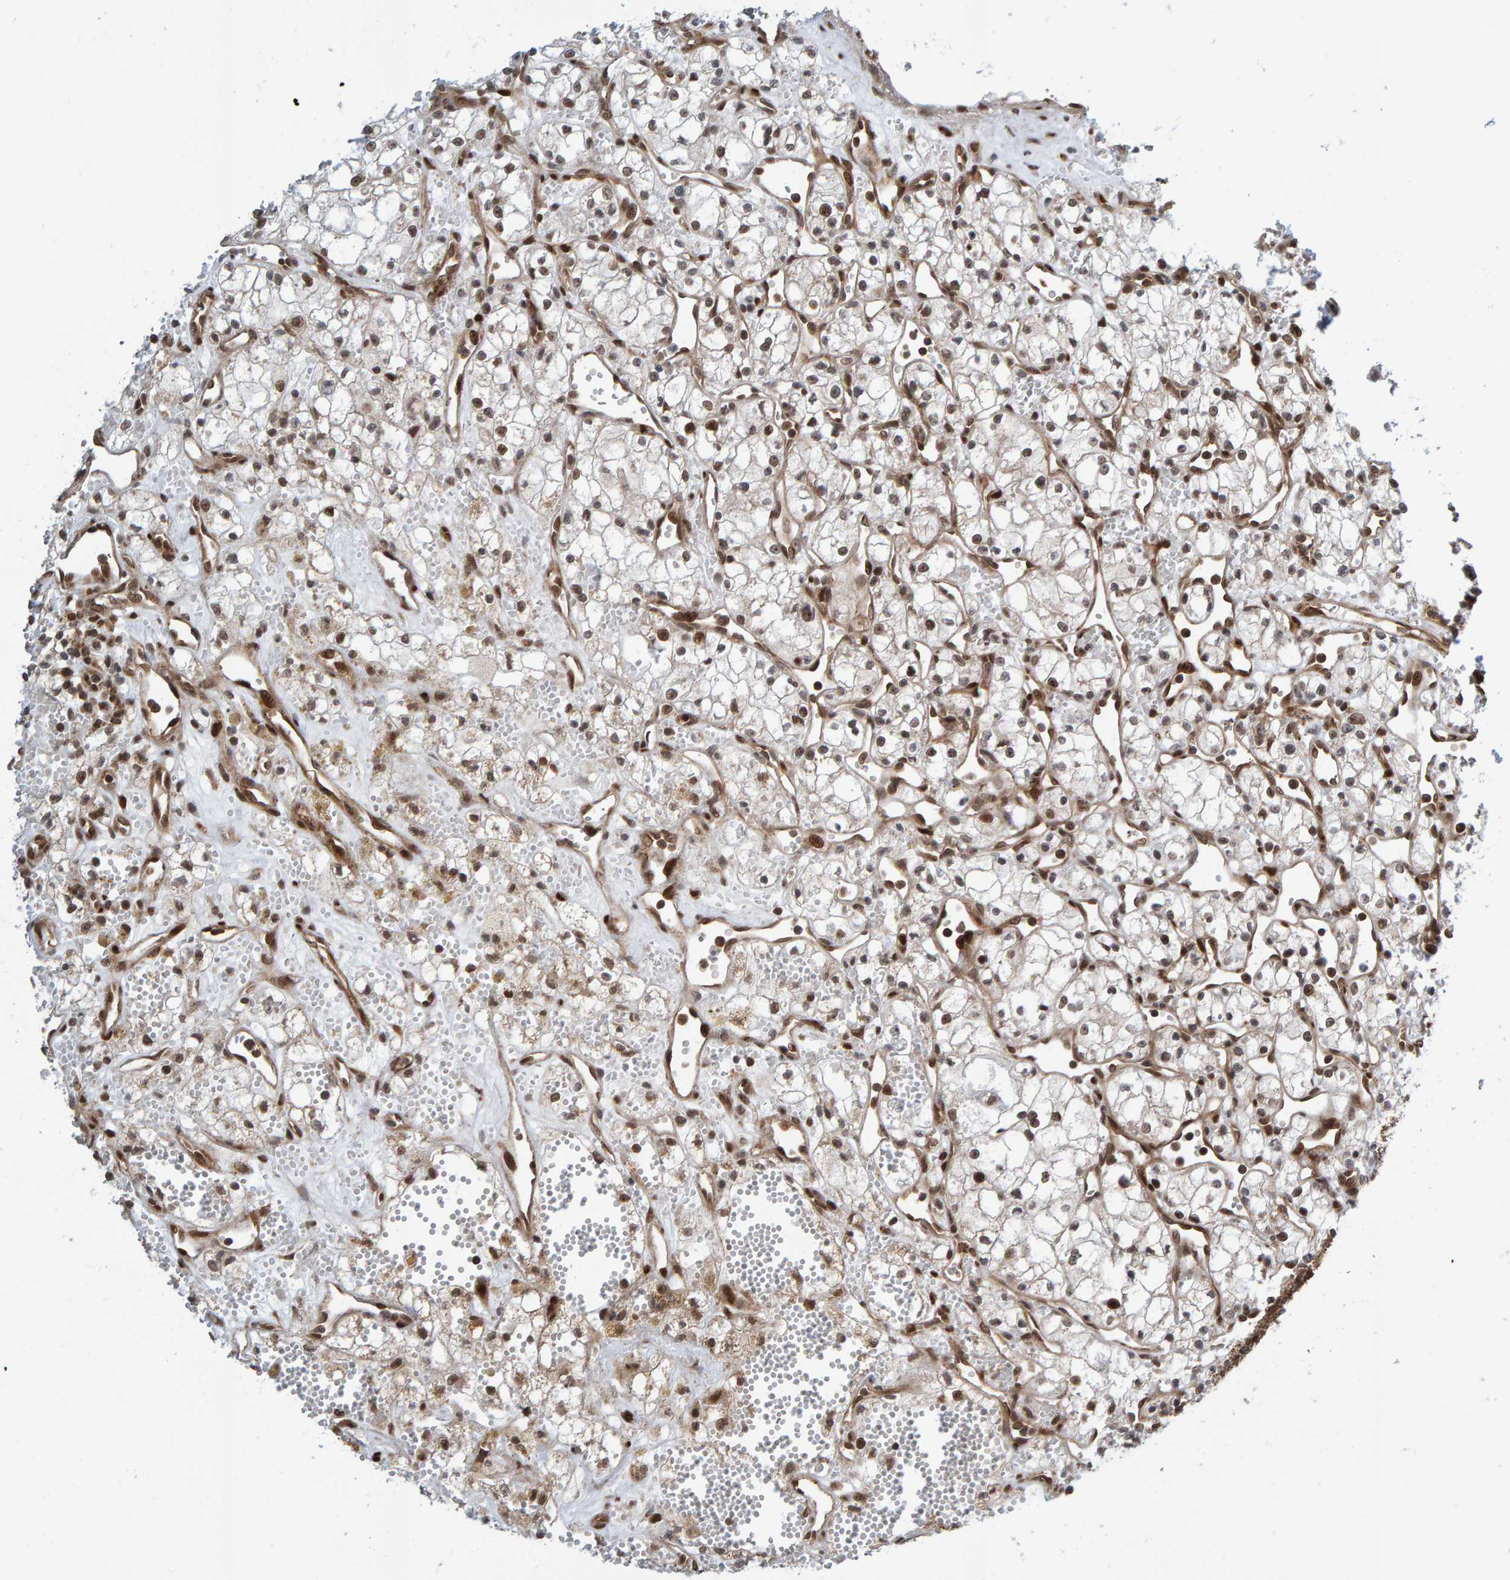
{"staining": {"intensity": "moderate", "quantity": ">75%", "location": "nuclear"}, "tissue": "renal cancer", "cell_type": "Tumor cells", "image_type": "cancer", "snomed": [{"axis": "morphology", "description": "Adenocarcinoma, NOS"}, {"axis": "topography", "description": "Kidney"}], "caption": "Protein staining exhibits moderate nuclear positivity in approximately >75% of tumor cells in renal cancer (adenocarcinoma). (DAB (3,3'-diaminobenzidine) IHC, brown staining for protein, blue staining for nuclei).", "gene": "ZNF366", "patient": {"sex": "male", "age": 59}}